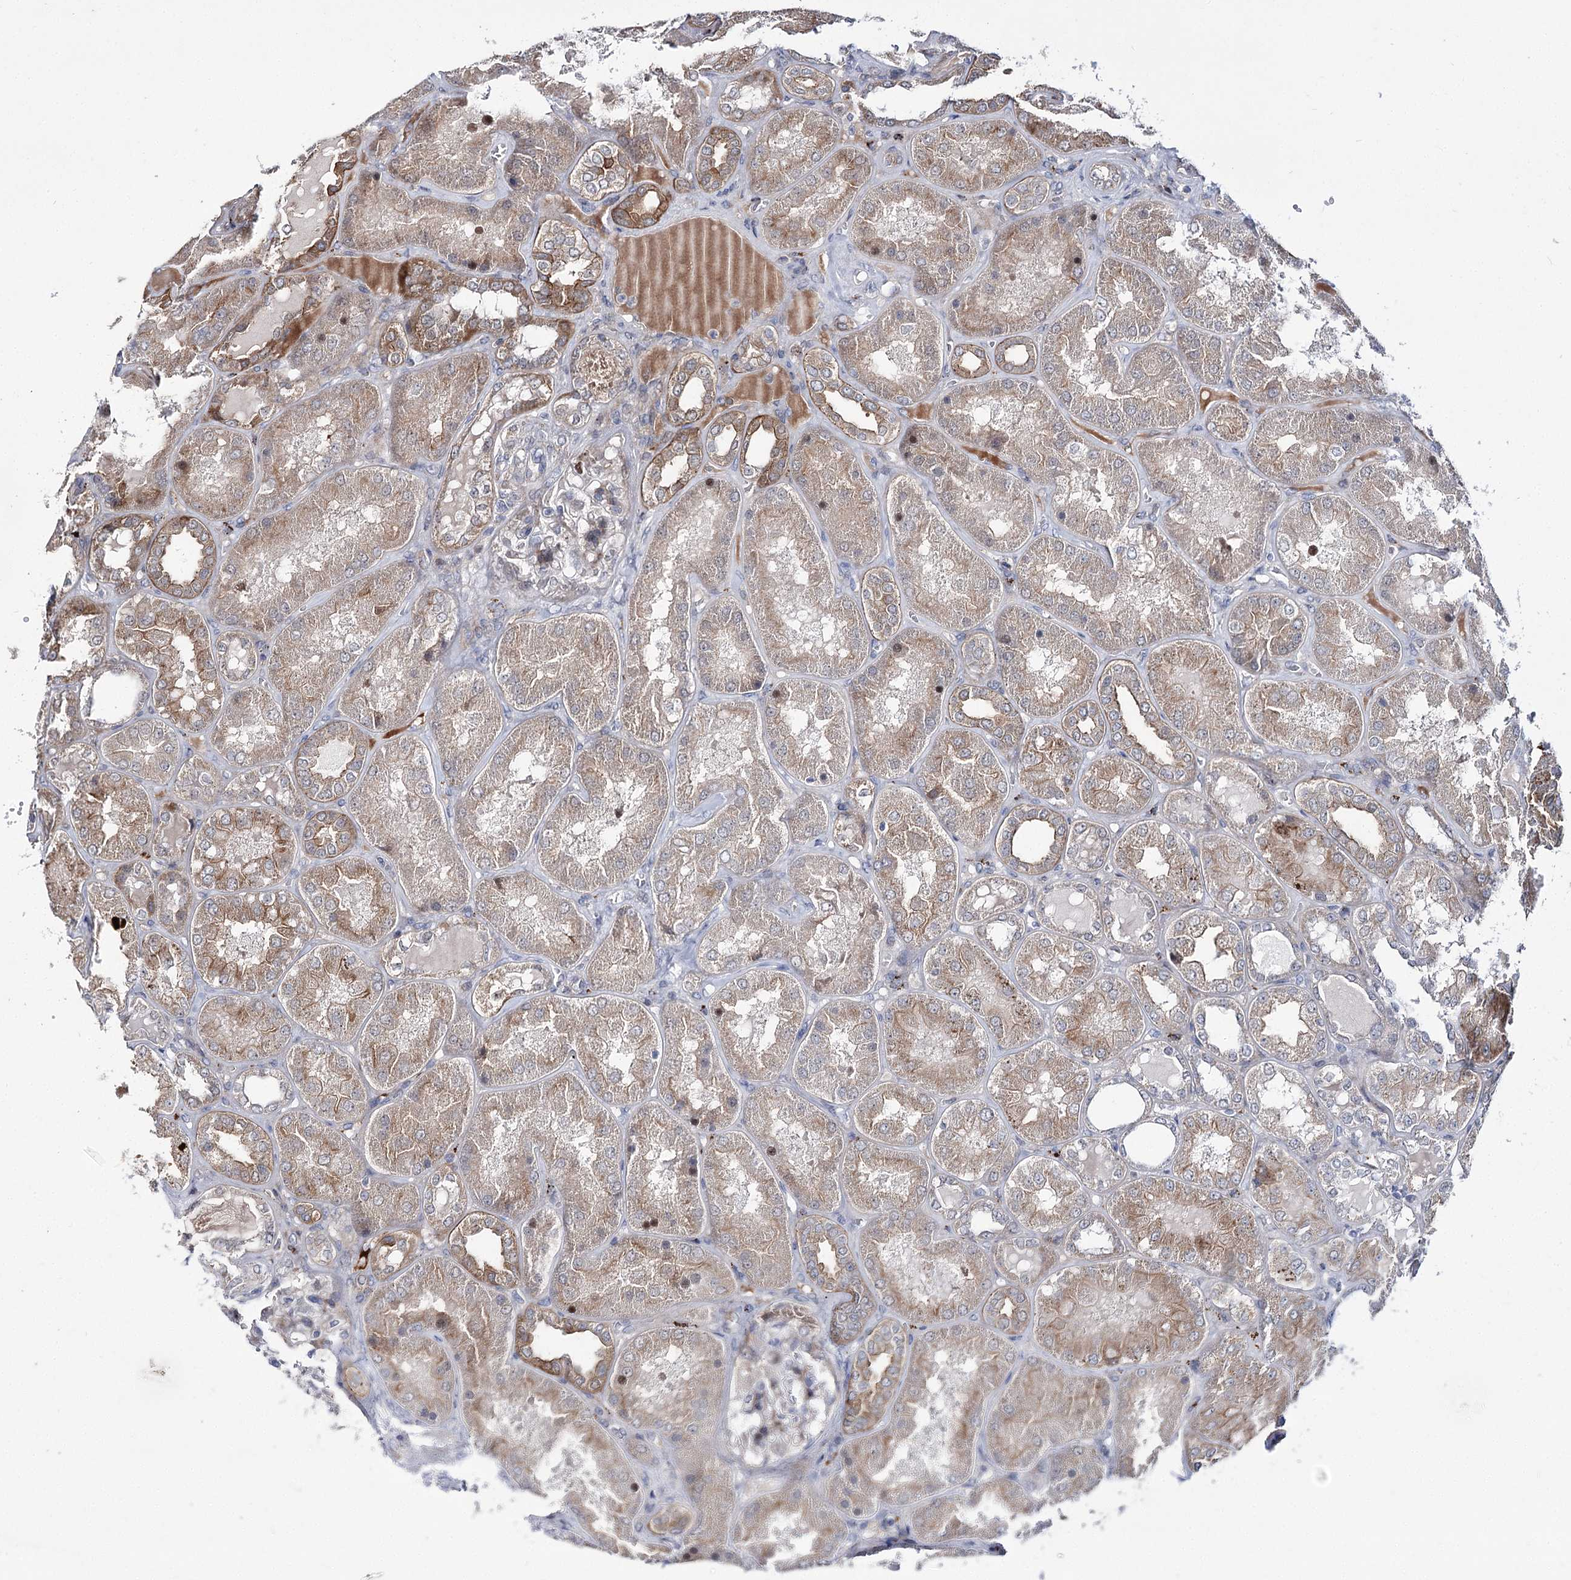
{"staining": {"intensity": "weak", "quantity": "<25%", "location": "cytoplasmic/membranous"}, "tissue": "kidney", "cell_type": "Cells in glomeruli", "image_type": "normal", "snomed": [{"axis": "morphology", "description": "Normal tissue, NOS"}, {"axis": "topography", "description": "Kidney"}], "caption": "Cells in glomeruli show no significant expression in unremarkable kidney. (Brightfield microscopy of DAB (3,3'-diaminobenzidine) IHC at high magnification).", "gene": "ARHGAP32", "patient": {"sex": "female", "age": 56}}